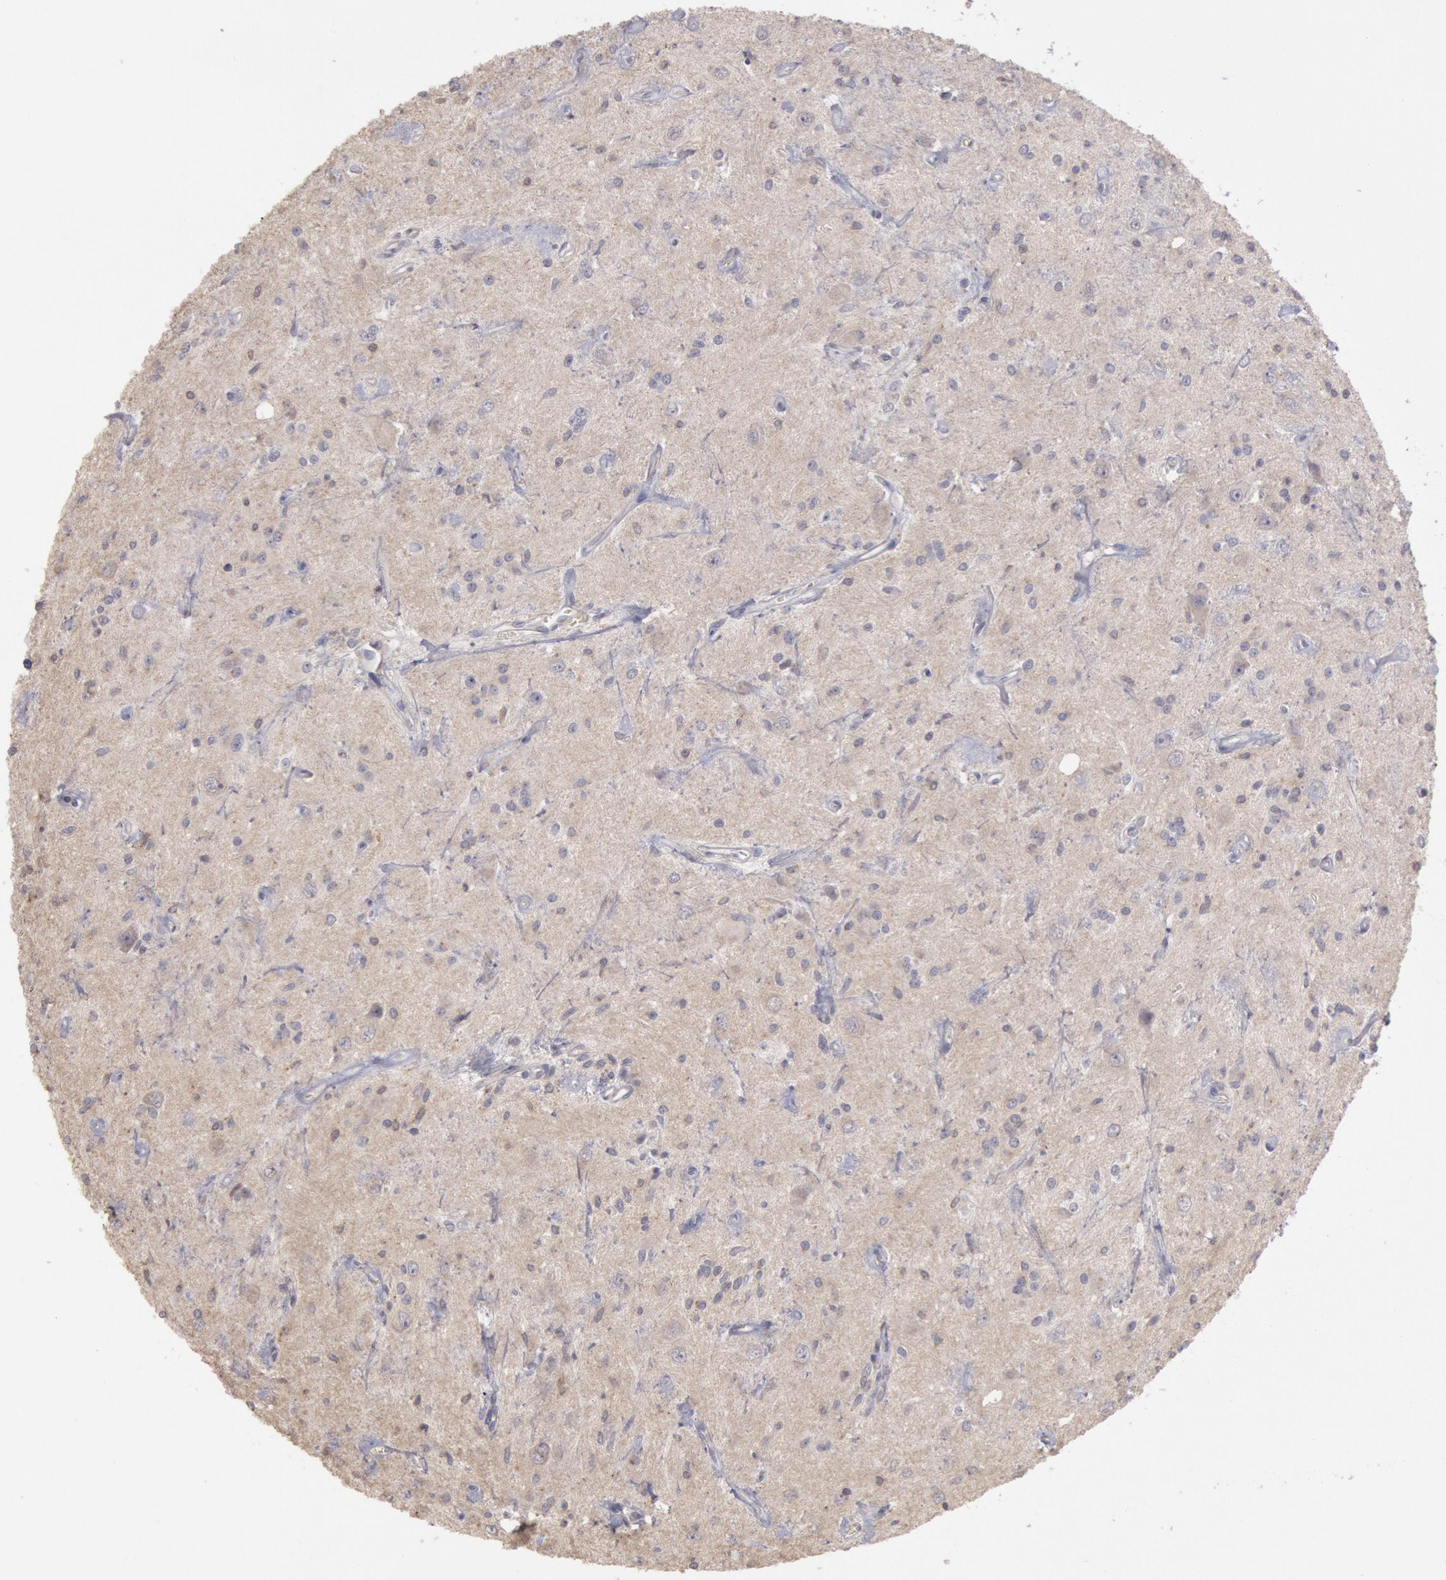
{"staining": {"intensity": "weak", "quantity": "<25%", "location": "cytoplasmic/membranous"}, "tissue": "glioma", "cell_type": "Tumor cells", "image_type": "cancer", "snomed": [{"axis": "morphology", "description": "Glioma, malignant, Low grade"}, {"axis": "topography", "description": "Brain"}], "caption": "Tumor cells show no significant expression in malignant glioma (low-grade). (Stains: DAB immunohistochemistry (IHC) with hematoxylin counter stain, Microscopy: brightfield microscopy at high magnification).", "gene": "PLA2G6", "patient": {"sex": "female", "age": 15}}